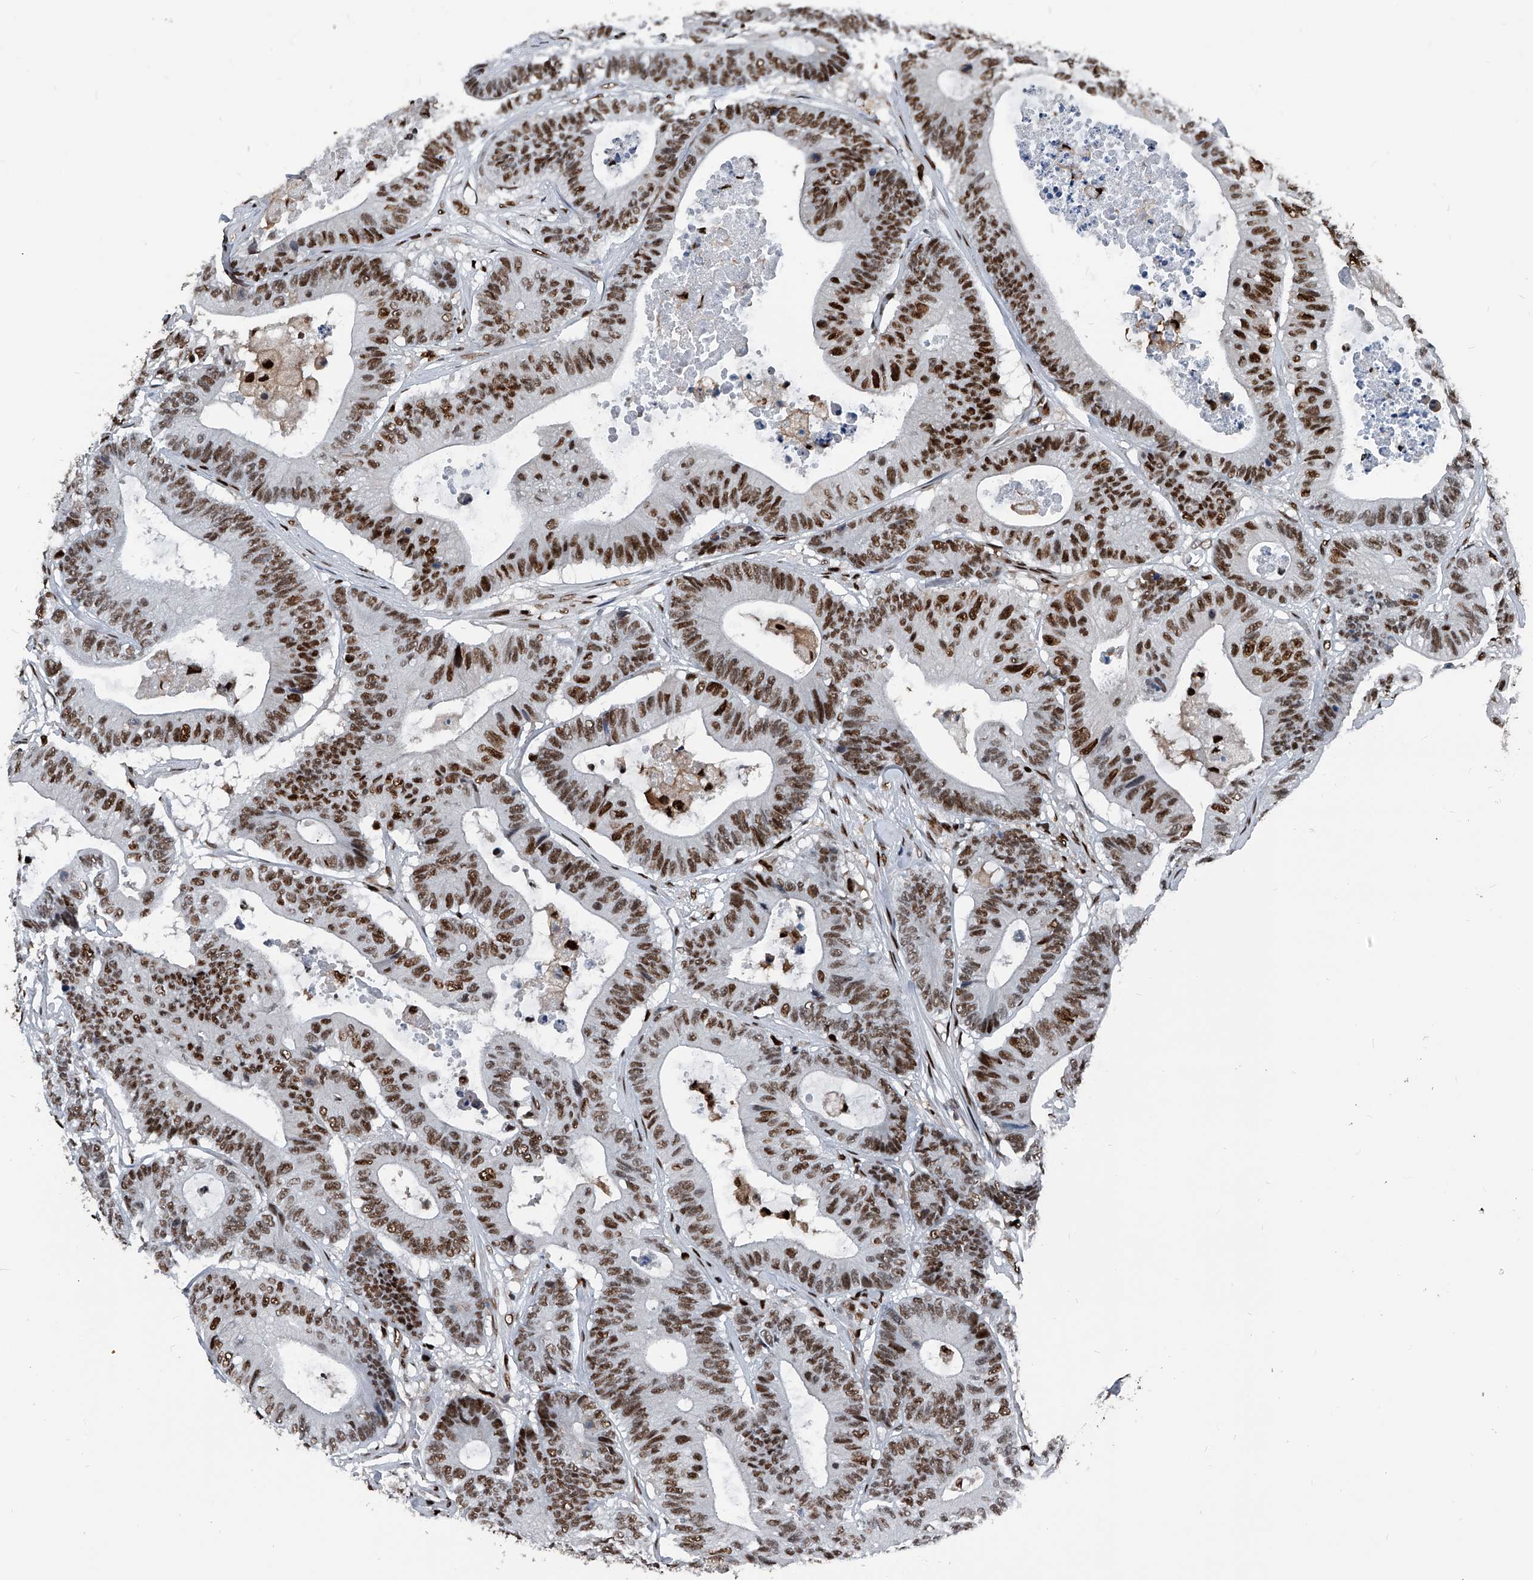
{"staining": {"intensity": "moderate", "quantity": ">75%", "location": "nuclear"}, "tissue": "colorectal cancer", "cell_type": "Tumor cells", "image_type": "cancer", "snomed": [{"axis": "morphology", "description": "Adenocarcinoma, NOS"}, {"axis": "topography", "description": "Colon"}], "caption": "Colorectal cancer stained with a brown dye reveals moderate nuclear positive staining in about >75% of tumor cells.", "gene": "FKBP5", "patient": {"sex": "female", "age": 84}}